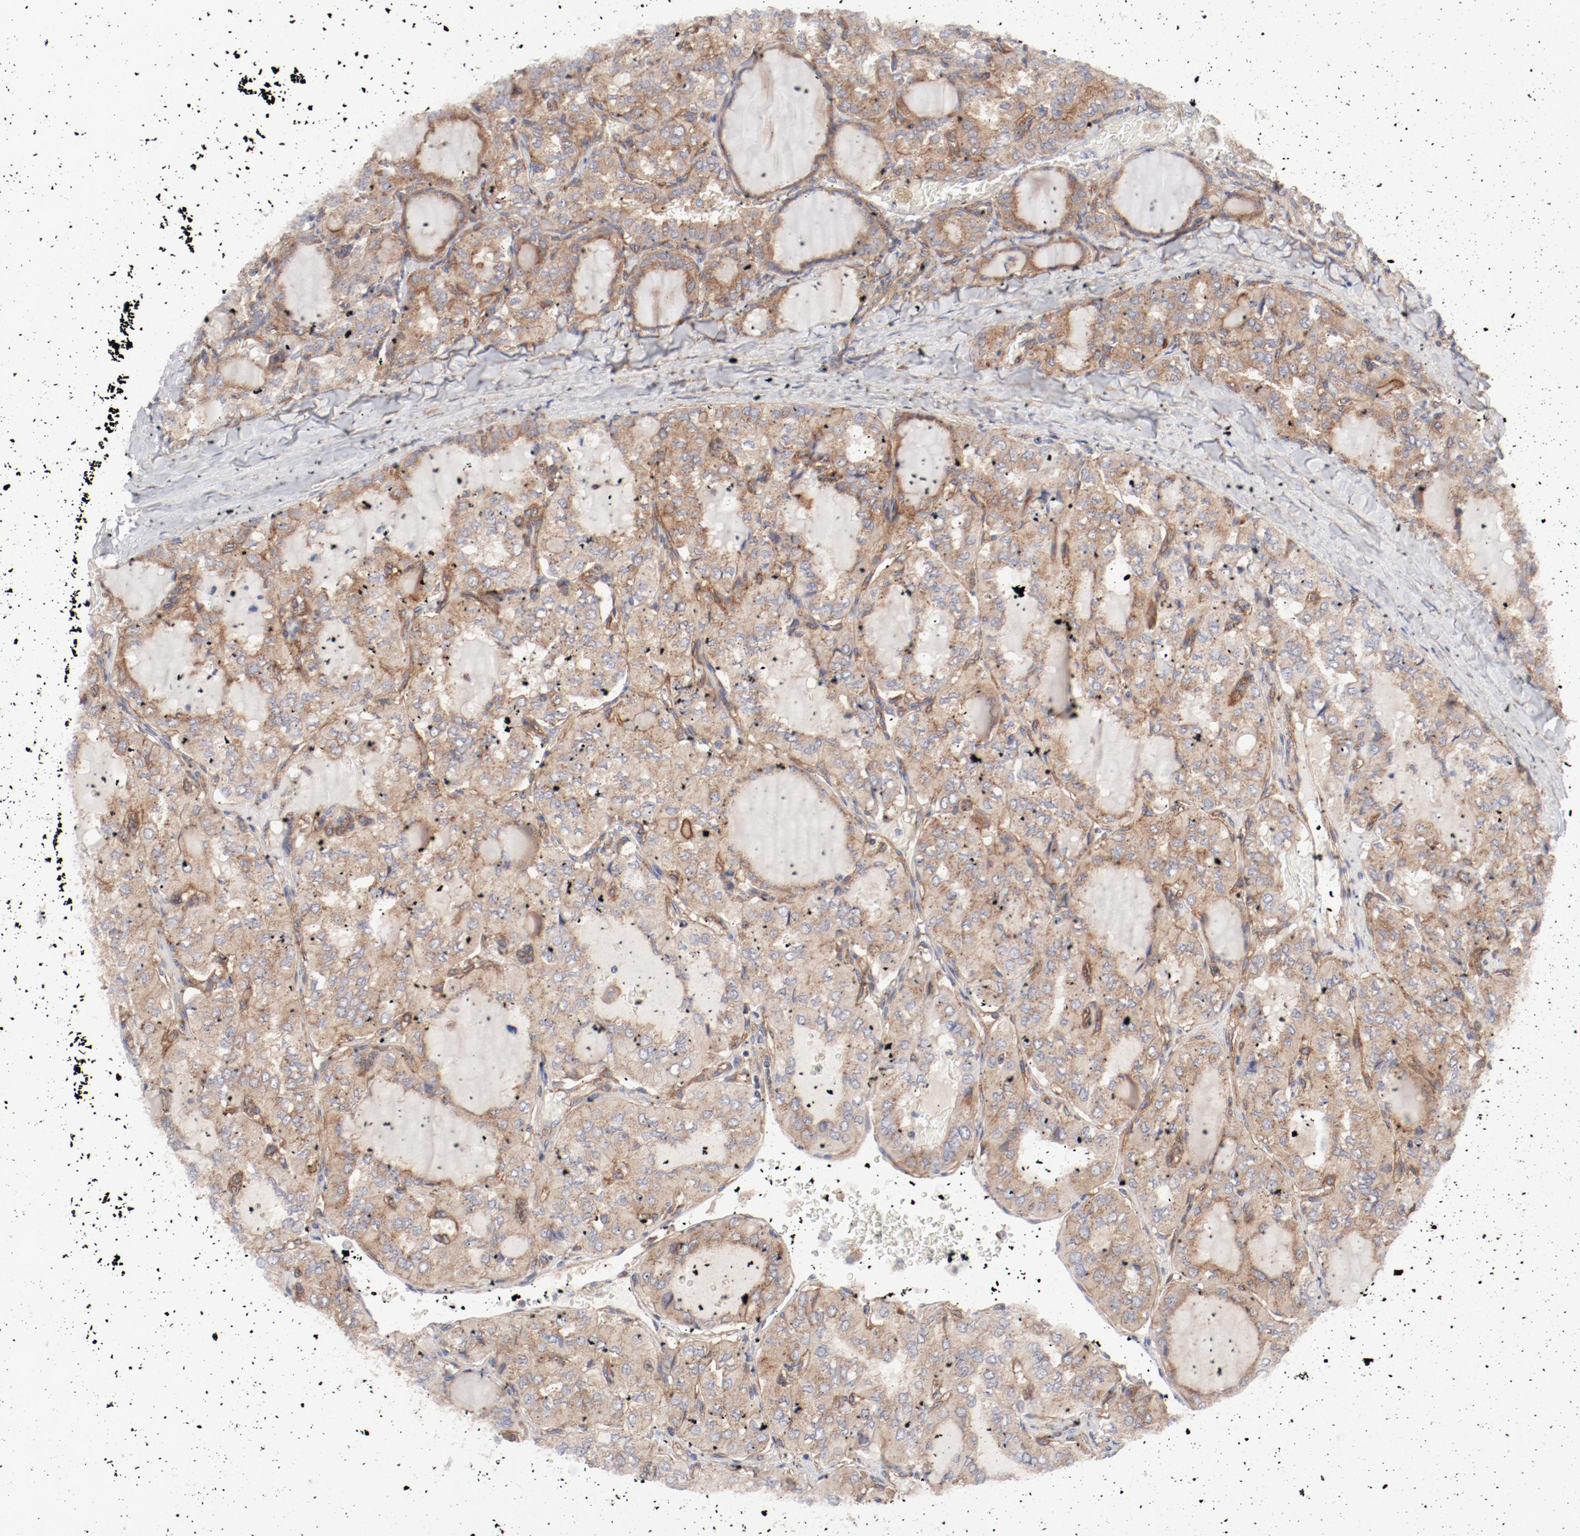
{"staining": {"intensity": "moderate", "quantity": "25%-75%", "location": "cytoplasmic/membranous"}, "tissue": "thyroid cancer", "cell_type": "Tumor cells", "image_type": "cancer", "snomed": [{"axis": "morphology", "description": "Papillary adenocarcinoma, NOS"}, {"axis": "topography", "description": "Thyroid gland"}], "caption": "Immunohistochemistry (IHC) (DAB) staining of human thyroid cancer shows moderate cytoplasmic/membranous protein positivity in approximately 25%-75% of tumor cells.", "gene": "AP2A1", "patient": {"sex": "male", "age": 20}}